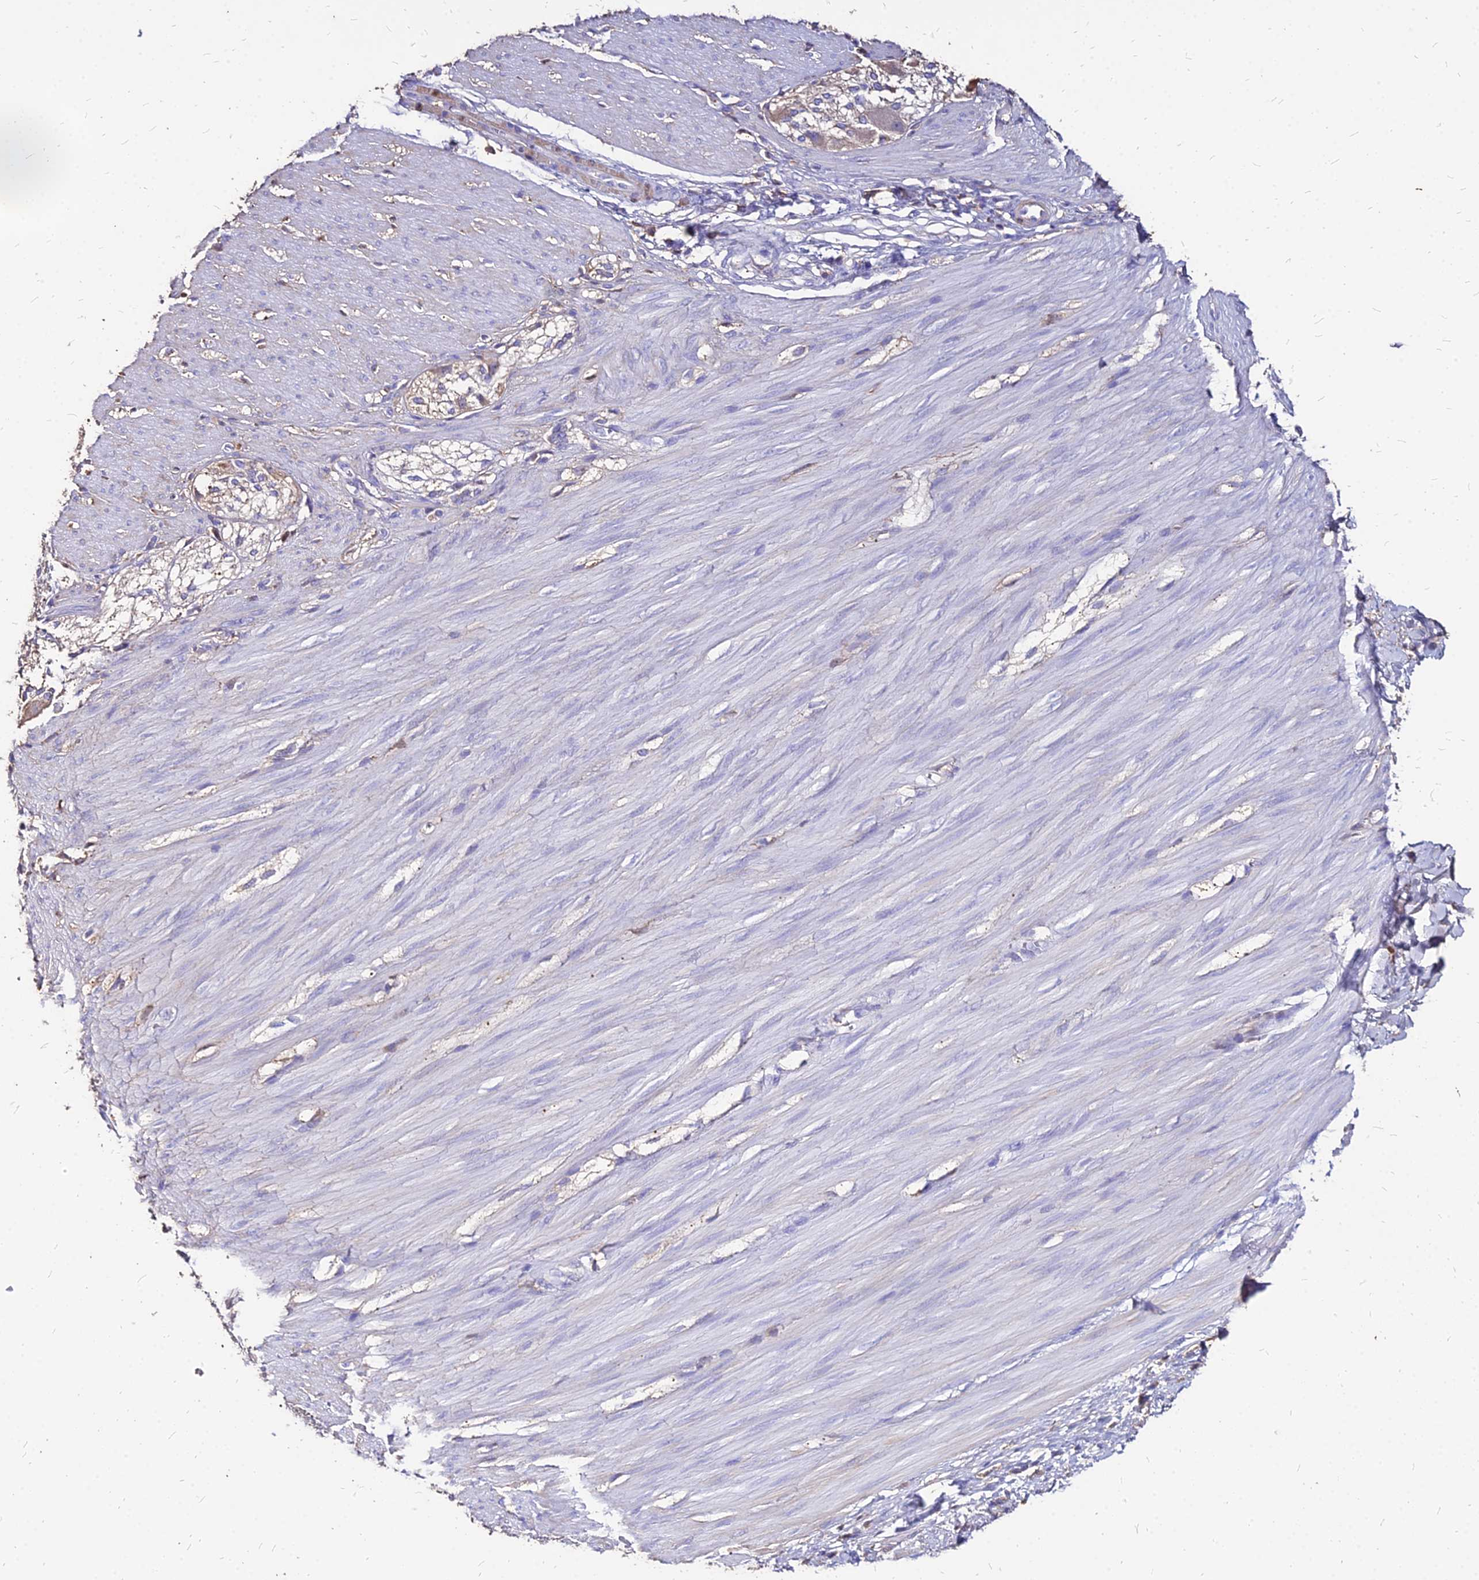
{"staining": {"intensity": "negative", "quantity": "none", "location": "none"}, "tissue": "smooth muscle", "cell_type": "Smooth muscle cells", "image_type": "normal", "snomed": [{"axis": "morphology", "description": "Normal tissue, NOS"}, {"axis": "morphology", "description": "Adenocarcinoma, NOS"}, {"axis": "topography", "description": "Colon"}, {"axis": "topography", "description": "Peripheral nerve tissue"}], "caption": "Smooth muscle stained for a protein using IHC demonstrates no positivity smooth muscle cells.", "gene": "NME5", "patient": {"sex": "male", "age": 14}}